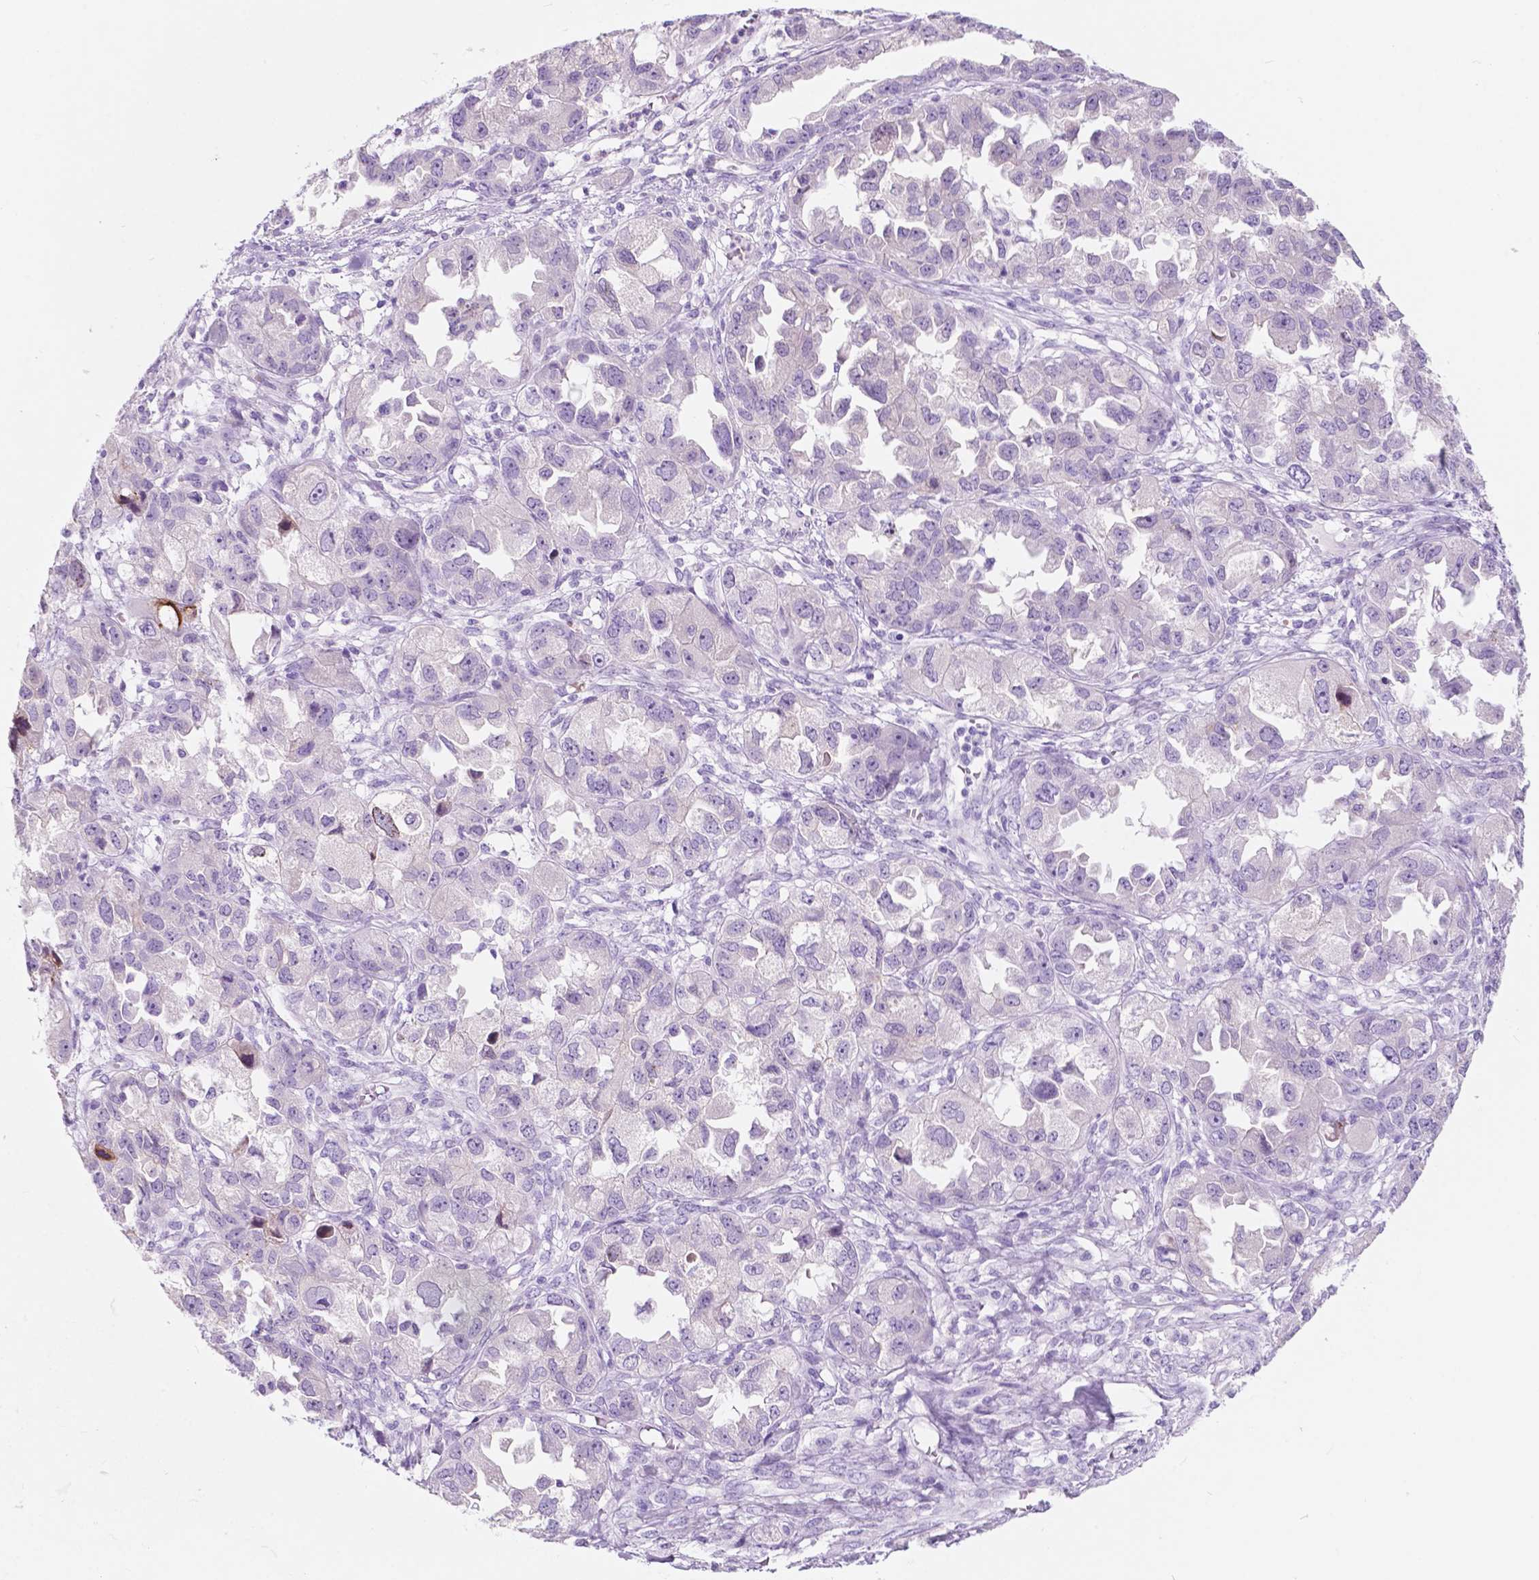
{"staining": {"intensity": "negative", "quantity": "none", "location": "none"}, "tissue": "ovarian cancer", "cell_type": "Tumor cells", "image_type": "cancer", "snomed": [{"axis": "morphology", "description": "Cystadenocarcinoma, serous, NOS"}, {"axis": "topography", "description": "Ovary"}], "caption": "The photomicrograph exhibits no staining of tumor cells in ovarian cancer. (DAB (3,3'-diaminobenzidine) IHC visualized using brightfield microscopy, high magnification).", "gene": "CUZD1", "patient": {"sex": "female", "age": 84}}